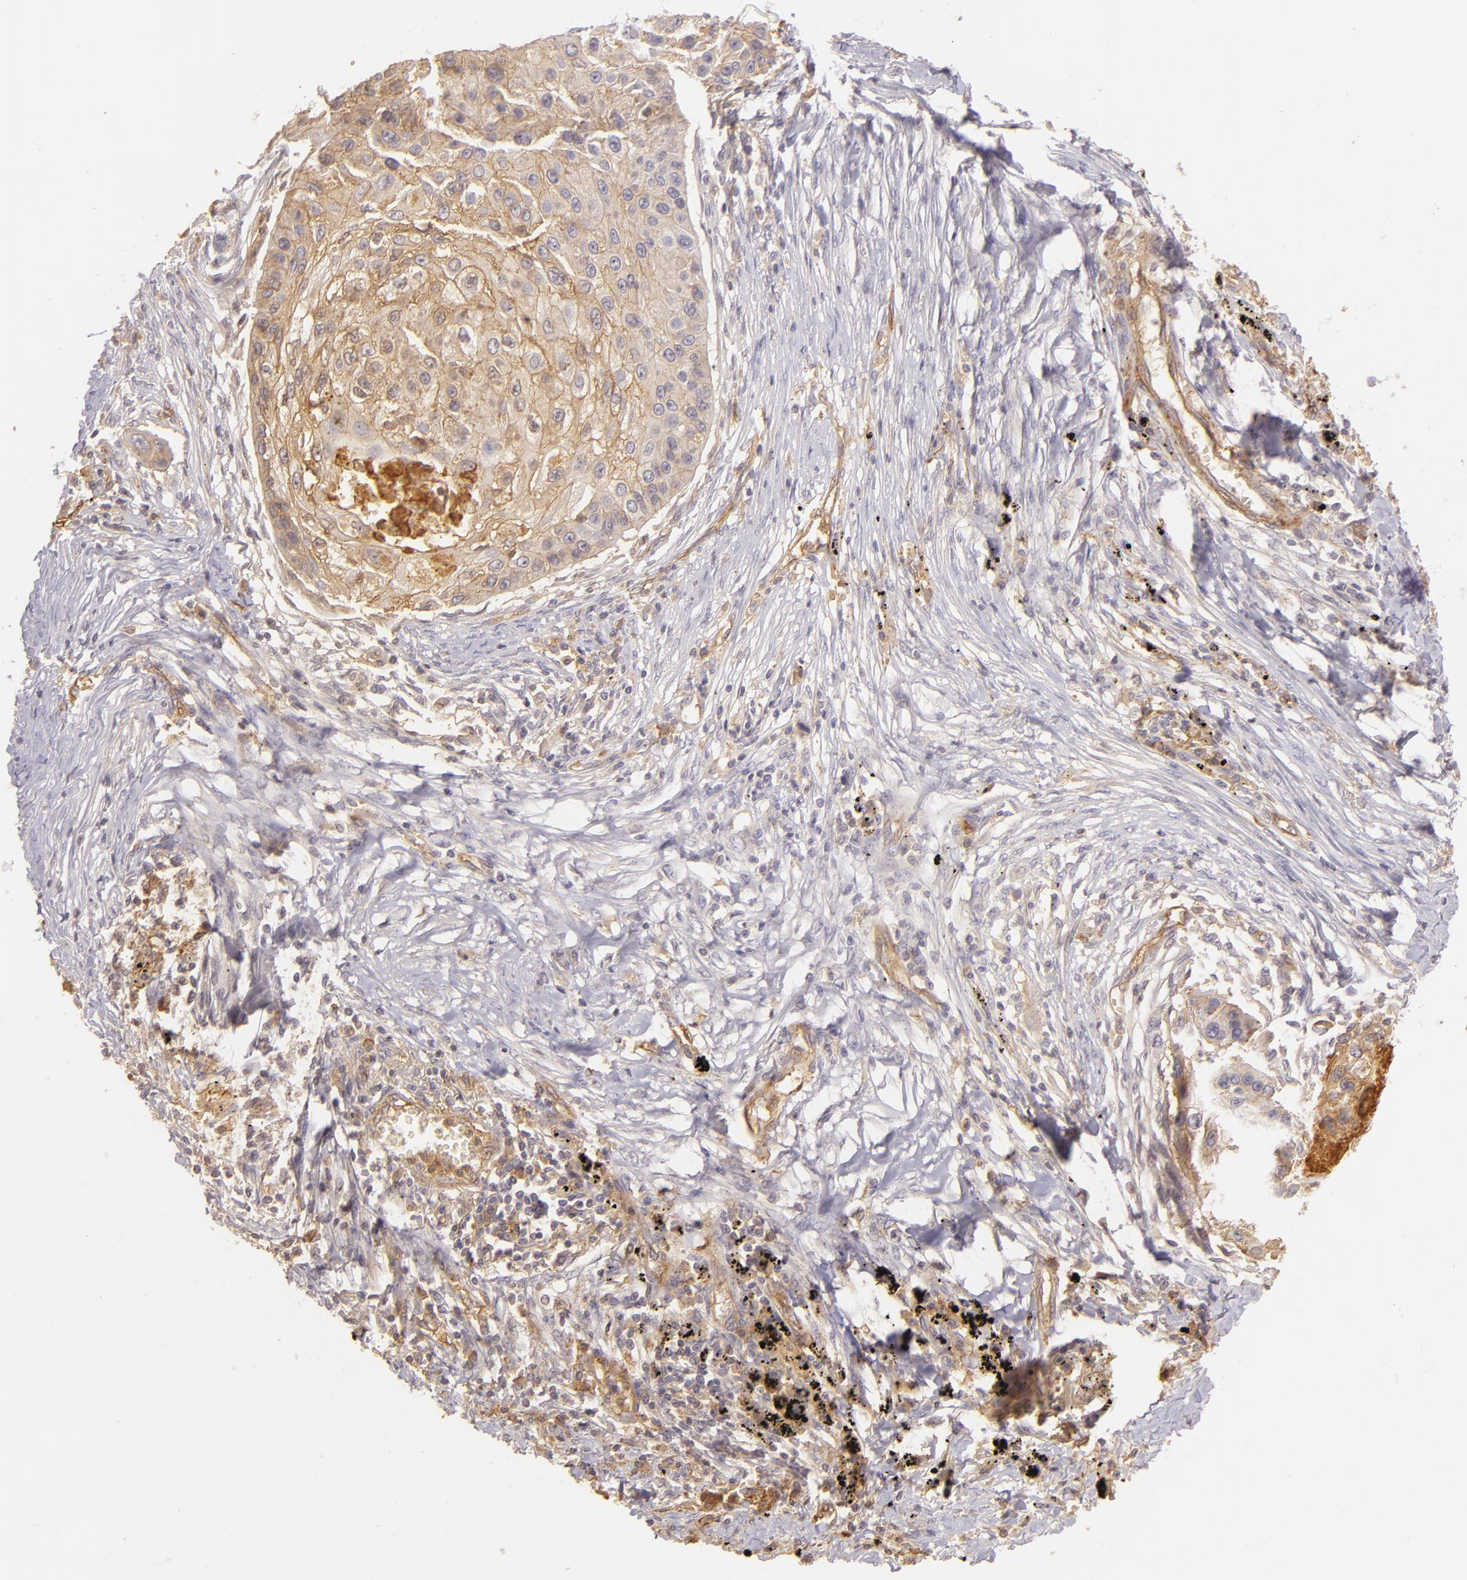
{"staining": {"intensity": "moderate", "quantity": ">75%", "location": "cytoplasmic/membranous"}, "tissue": "lung cancer", "cell_type": "Tumor cells", "image_type": "cancer", "snomed": [{"axis": "morphology", "description": "Squamous cell carcinoma, NOS"}, {"axis": "topography", "description": "Lung"}], "caption": "A medium amount of moderate cytoplasmic/membranous staining is seen in approximately >75% of tumor cells in lung cancer tissue. The protein is shown in brown color, while the nuclei are stained blue.", "gene": "CD59", "patient": {"sex": "male", "age": 71}}